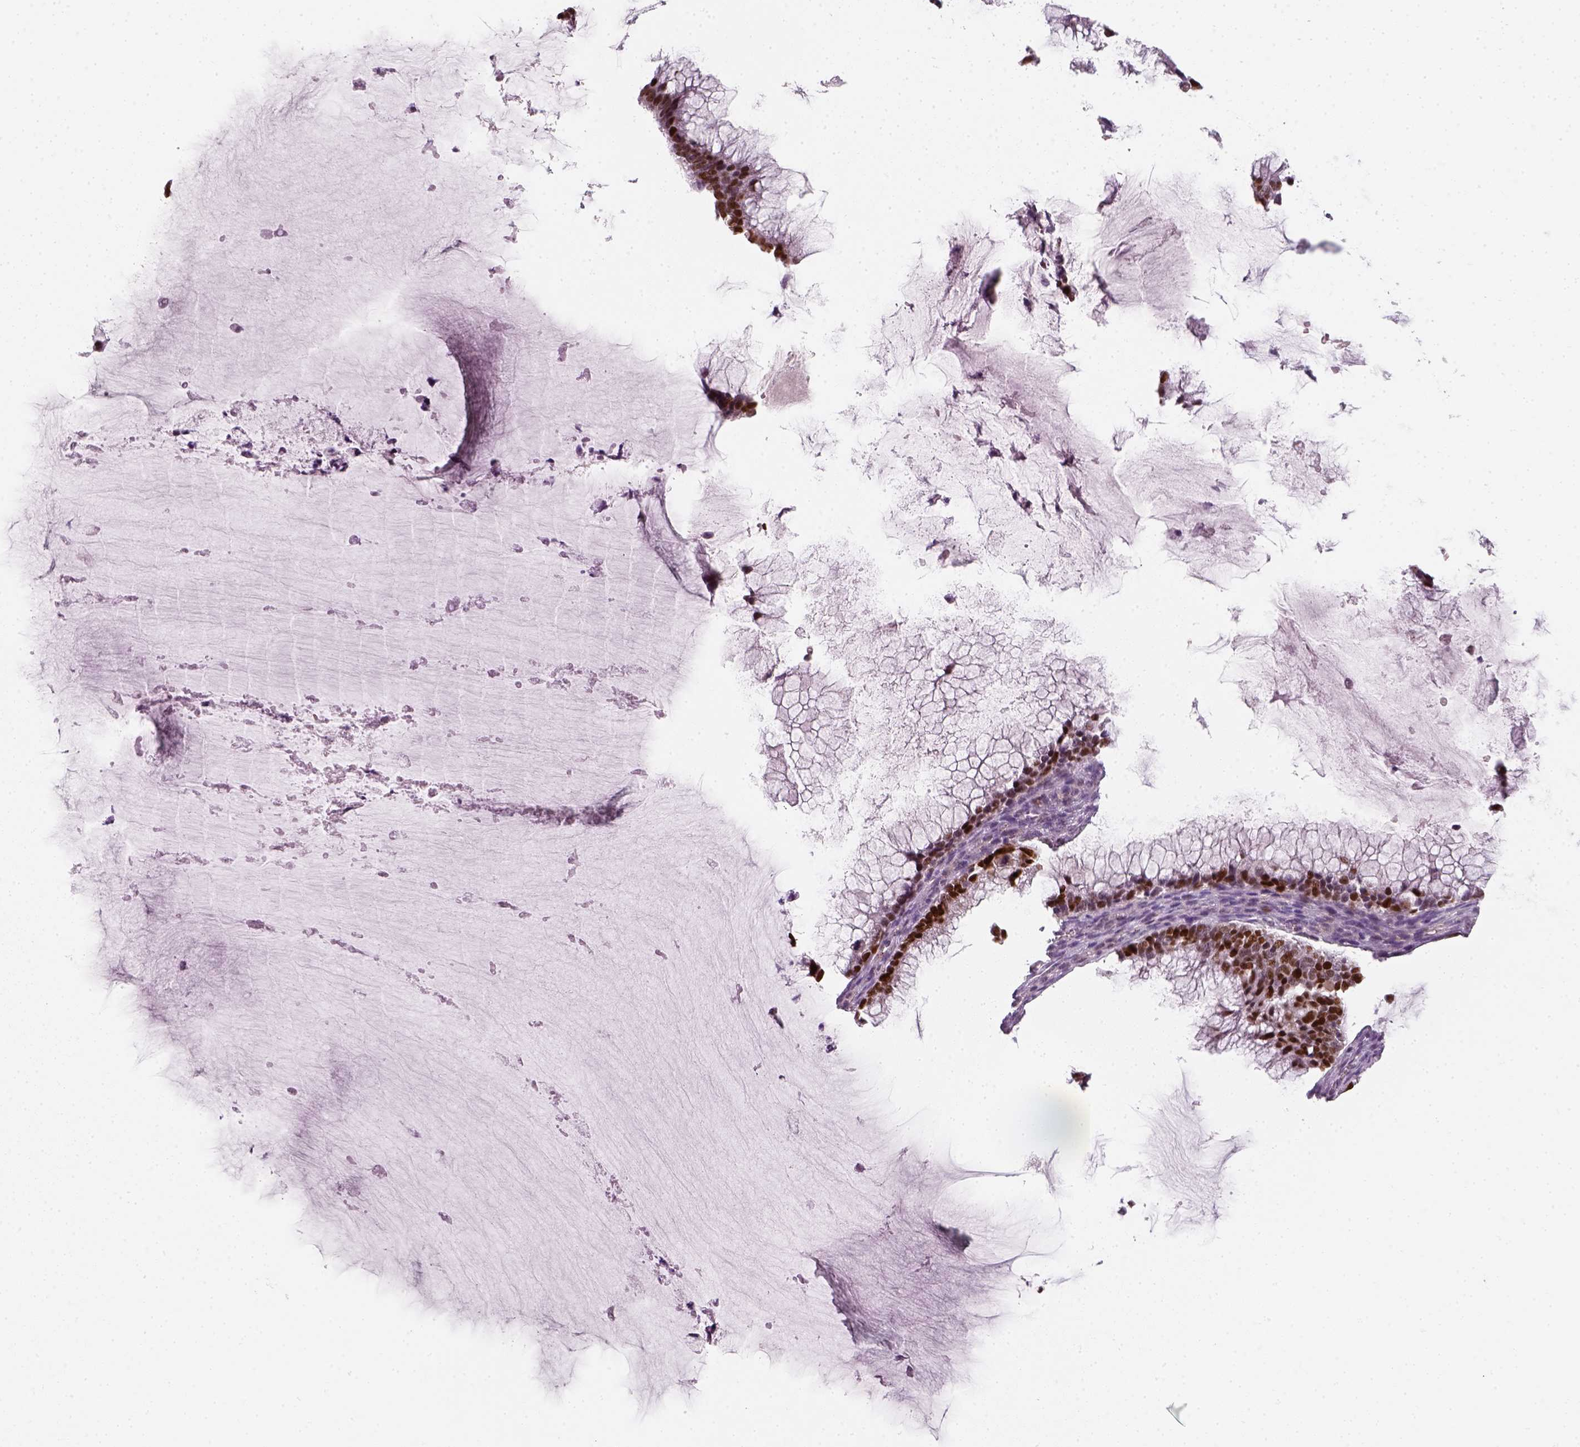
{"staining": {"intensity": "strong", "quantity": ">75%", "location": "nuclear"}, "tissue": "ovarian cancer", "cell_type": "Tumor cells", "image_type": "cancer", "snomed": [{"axis": "morphology", "description": "Cystadenocarcinoma, mucinous, NOS"}, {"axis": "topography", "description": "Ovary"}], "caption": "Human ovarian cancer stained for a protein (brown) shows strong nuclear positive staining in approximately >75% of tumor cells.", "gene": "TP53", "patient": {"sex": "female", "age": 38}}